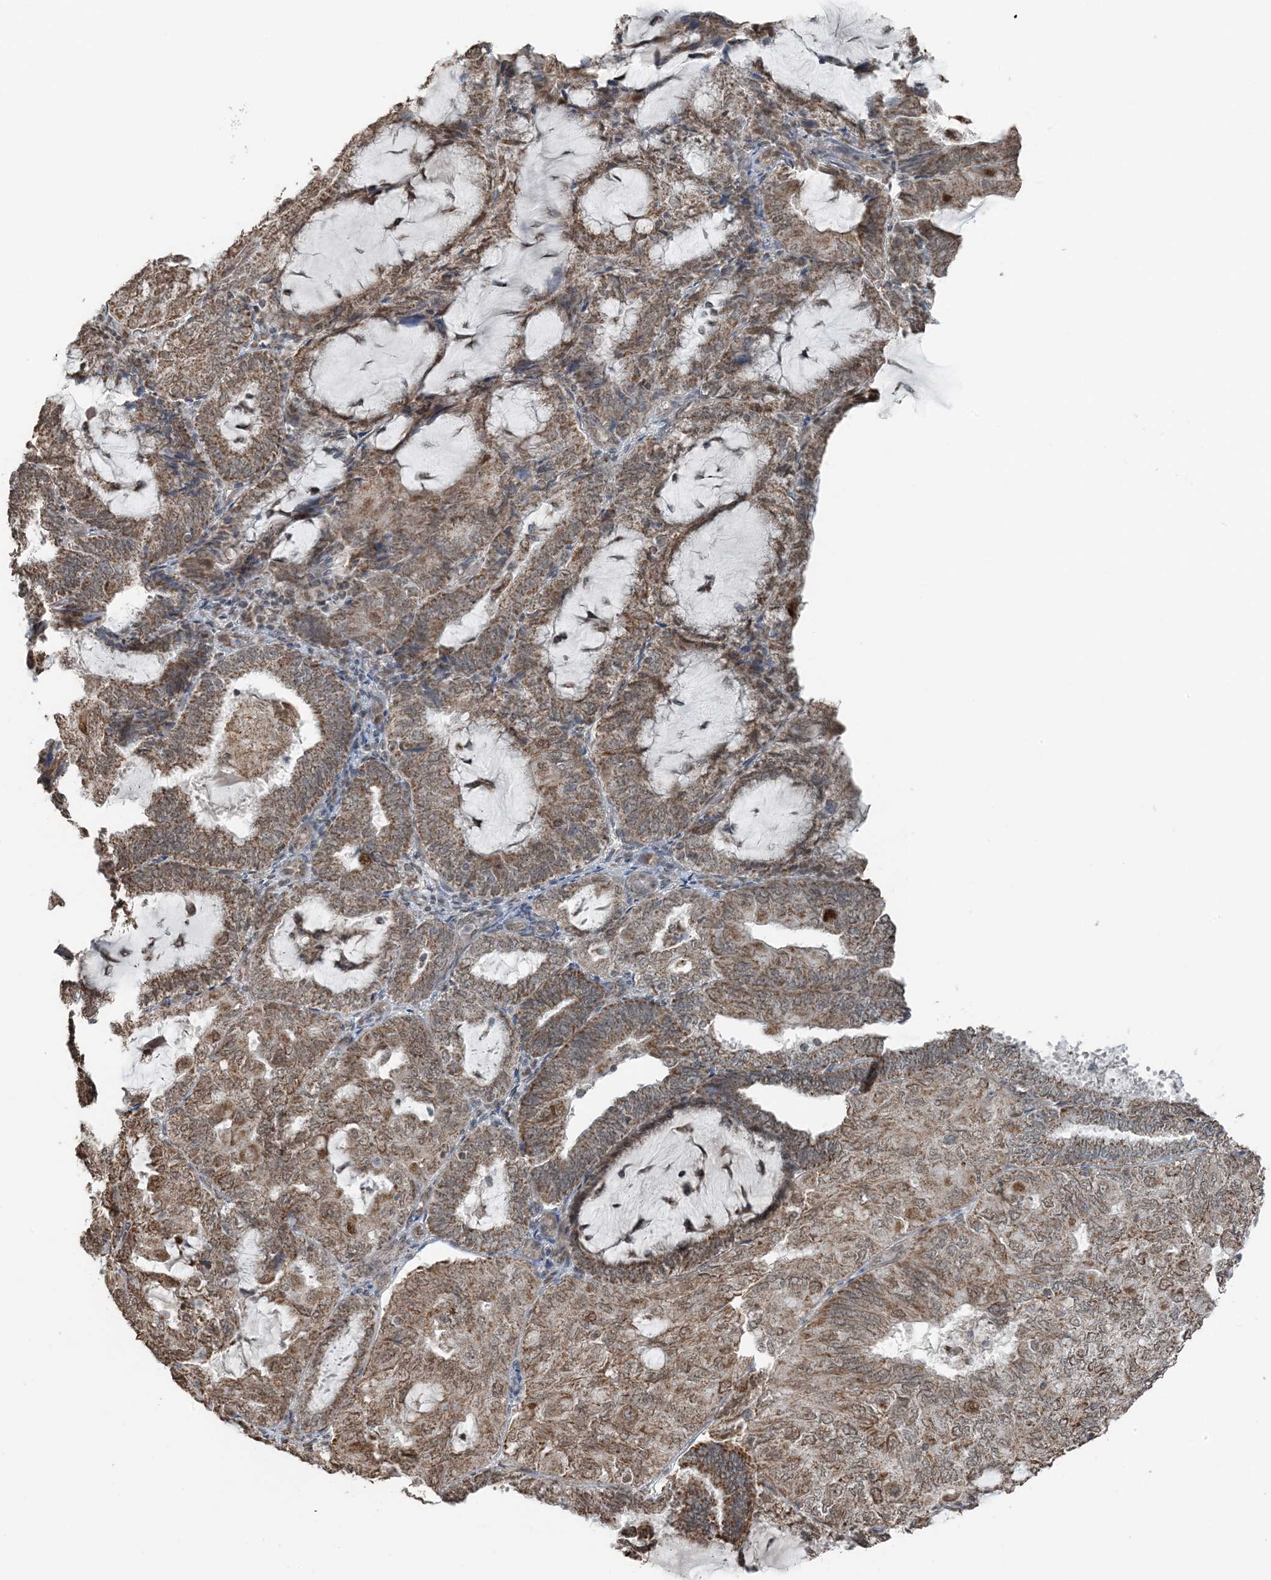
{"staining": {"intensity": "moderate", "quantity": ">75%", "location": "cytoplasmic/membranous"}, "tissue": "endometrial cancer", "cell_type": "Tumor cells", "image_type": "cancer", "snomed": [{"axis": "morphology", "description": "Adenocarcinoma, NOS"}, {"axis": "topography", "description": "Endometrium"}], "caption": "Immunohistochemical staining of adenocarcinoma (endometrial) exhibits medium levels of moderate cytoplasmic/membranous protein positivity in approximately >75% of tumor cells.", "gene": "PILRB", "patient": {"sex": "female", "age": 81}}